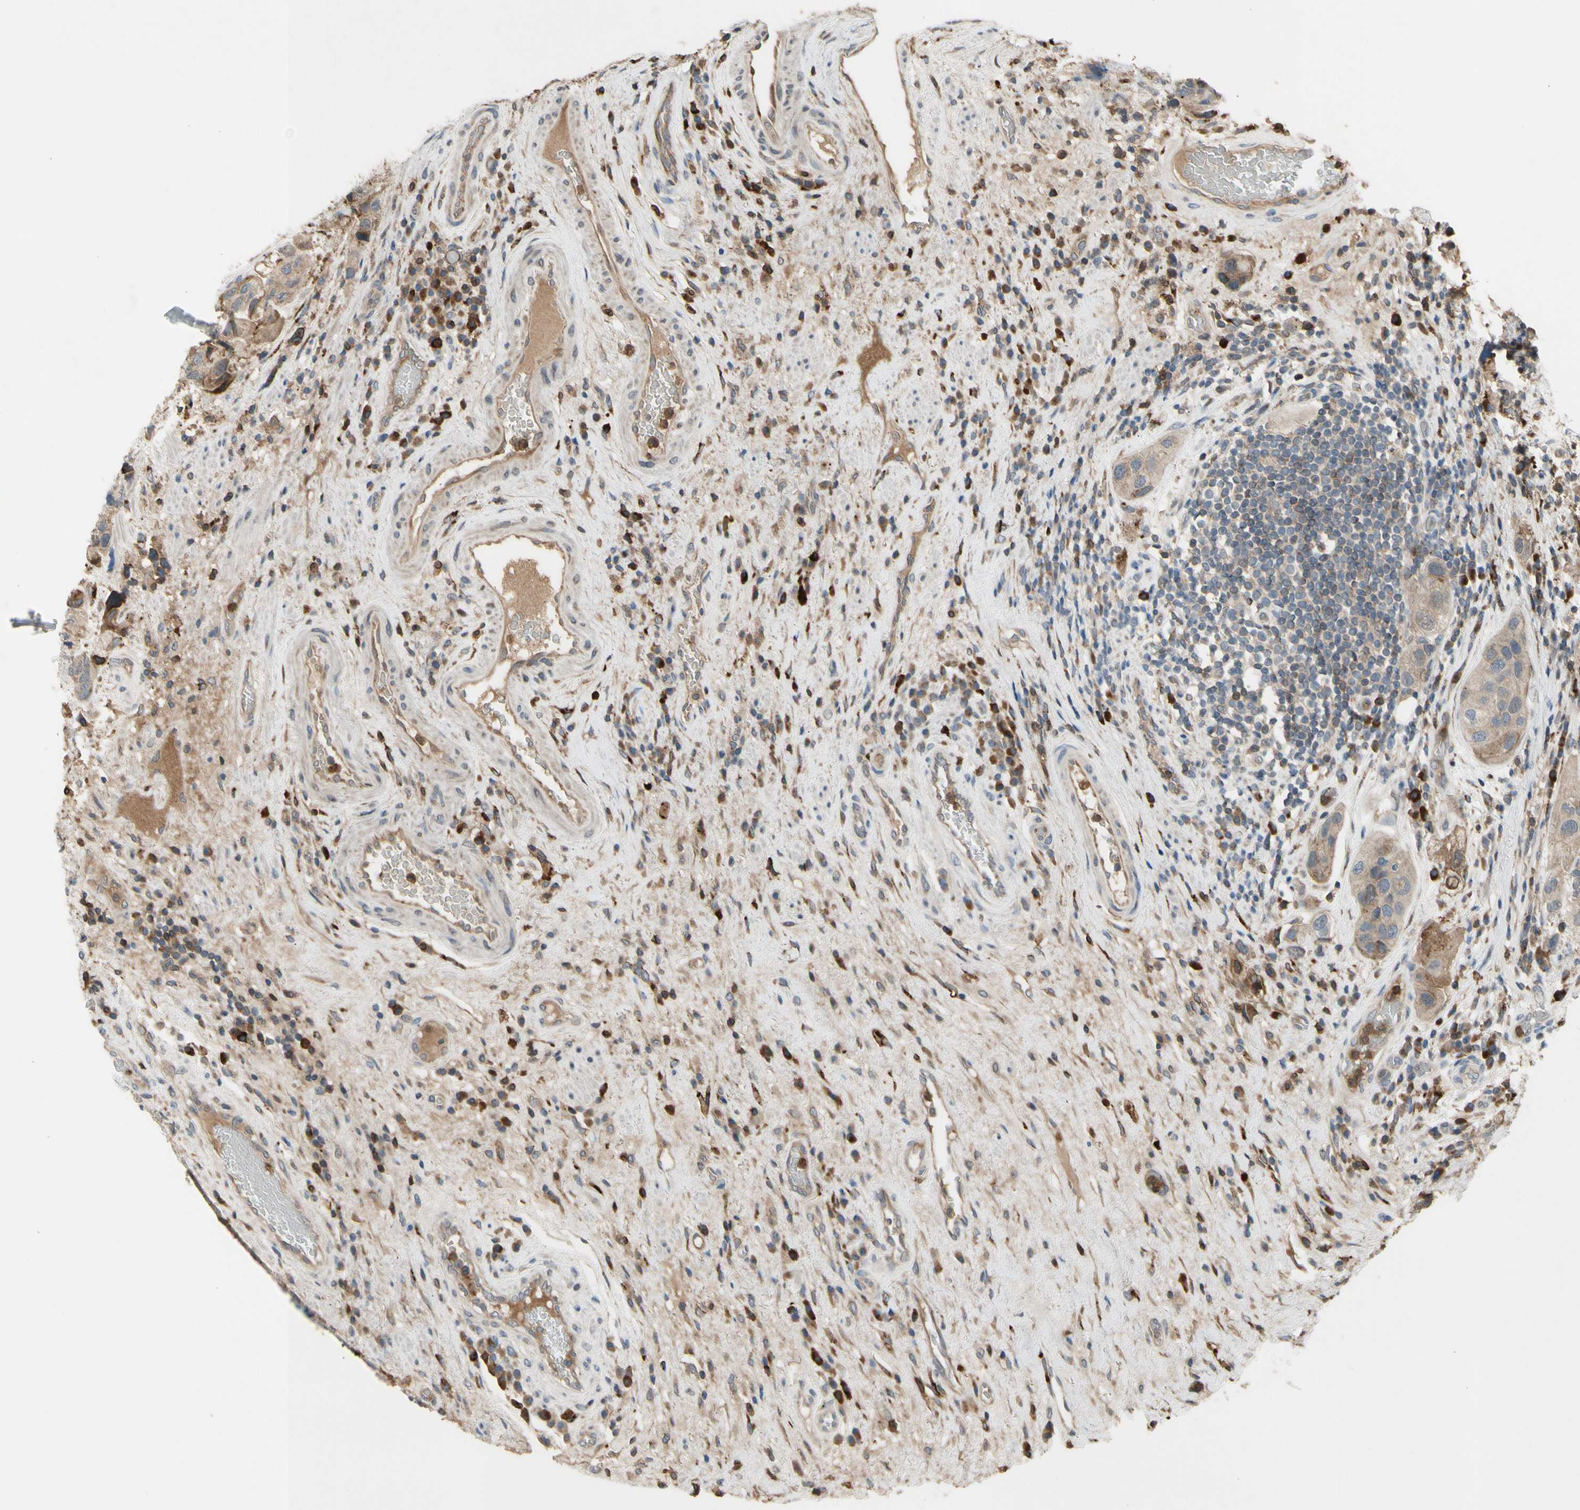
{"staining": {"intensity": "weak", "quantity": ">75%", "location": "cytoplasmic/membranous"}, "tissue": "urothelial cancer", "cell_type": "Tumor cells", "image_type": "cancer", "snomed": [{"axis": "morphology", "description": "Urothelial carcinoma, High grade"}, {"axis": "topography", "description": "Urinary bladder"}], "caption": "Urothelial cancer stained with IHC reveals weak cytoplasmic/membranous positivity in approximately >75% of tumor cells.", "gene": "GALNT5", "patient": {"sex": "female", "age": 64}}